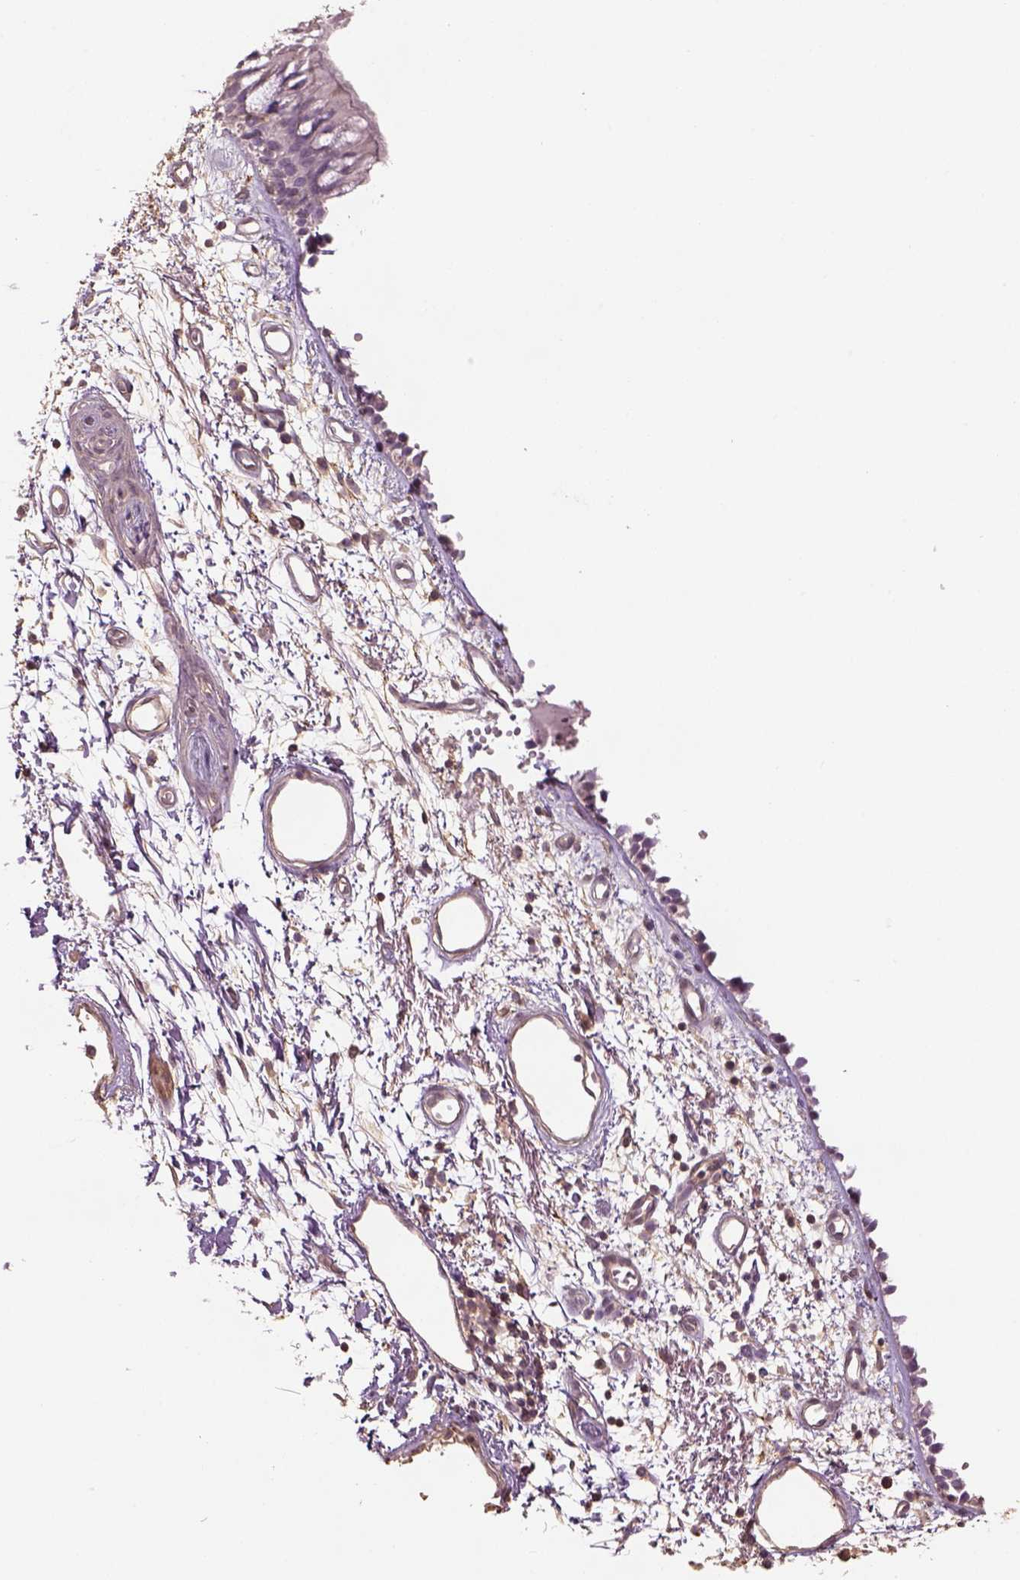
{"staining": {"intensity": "weak", "quantity": "<25%", "location": "cytoplasmic/membranous"}, "tissue": "bronchus", "cell_type": "Respiratory epithelial cells", "image_type": "normal", "snomed": [{"axis": "morphology", "description": "Normal tissue, NOS"}, {"axis": "morphology", "description": "Squamous cell carcinoma, NOS"}, {"axis": "topography", "description": "Cartilage tissue"}, {"axis": "topography", "description": "Bronchus"}, {"axis": "topography", "description": "Lung"}], "caption": "An immunohistochemistry micrograph of normal bronchus is shown. There is no staining in respiratory epithelial cells of bronchus.", "gene": "LIN7A", "patient": {"sex": "male", "age": 66}}